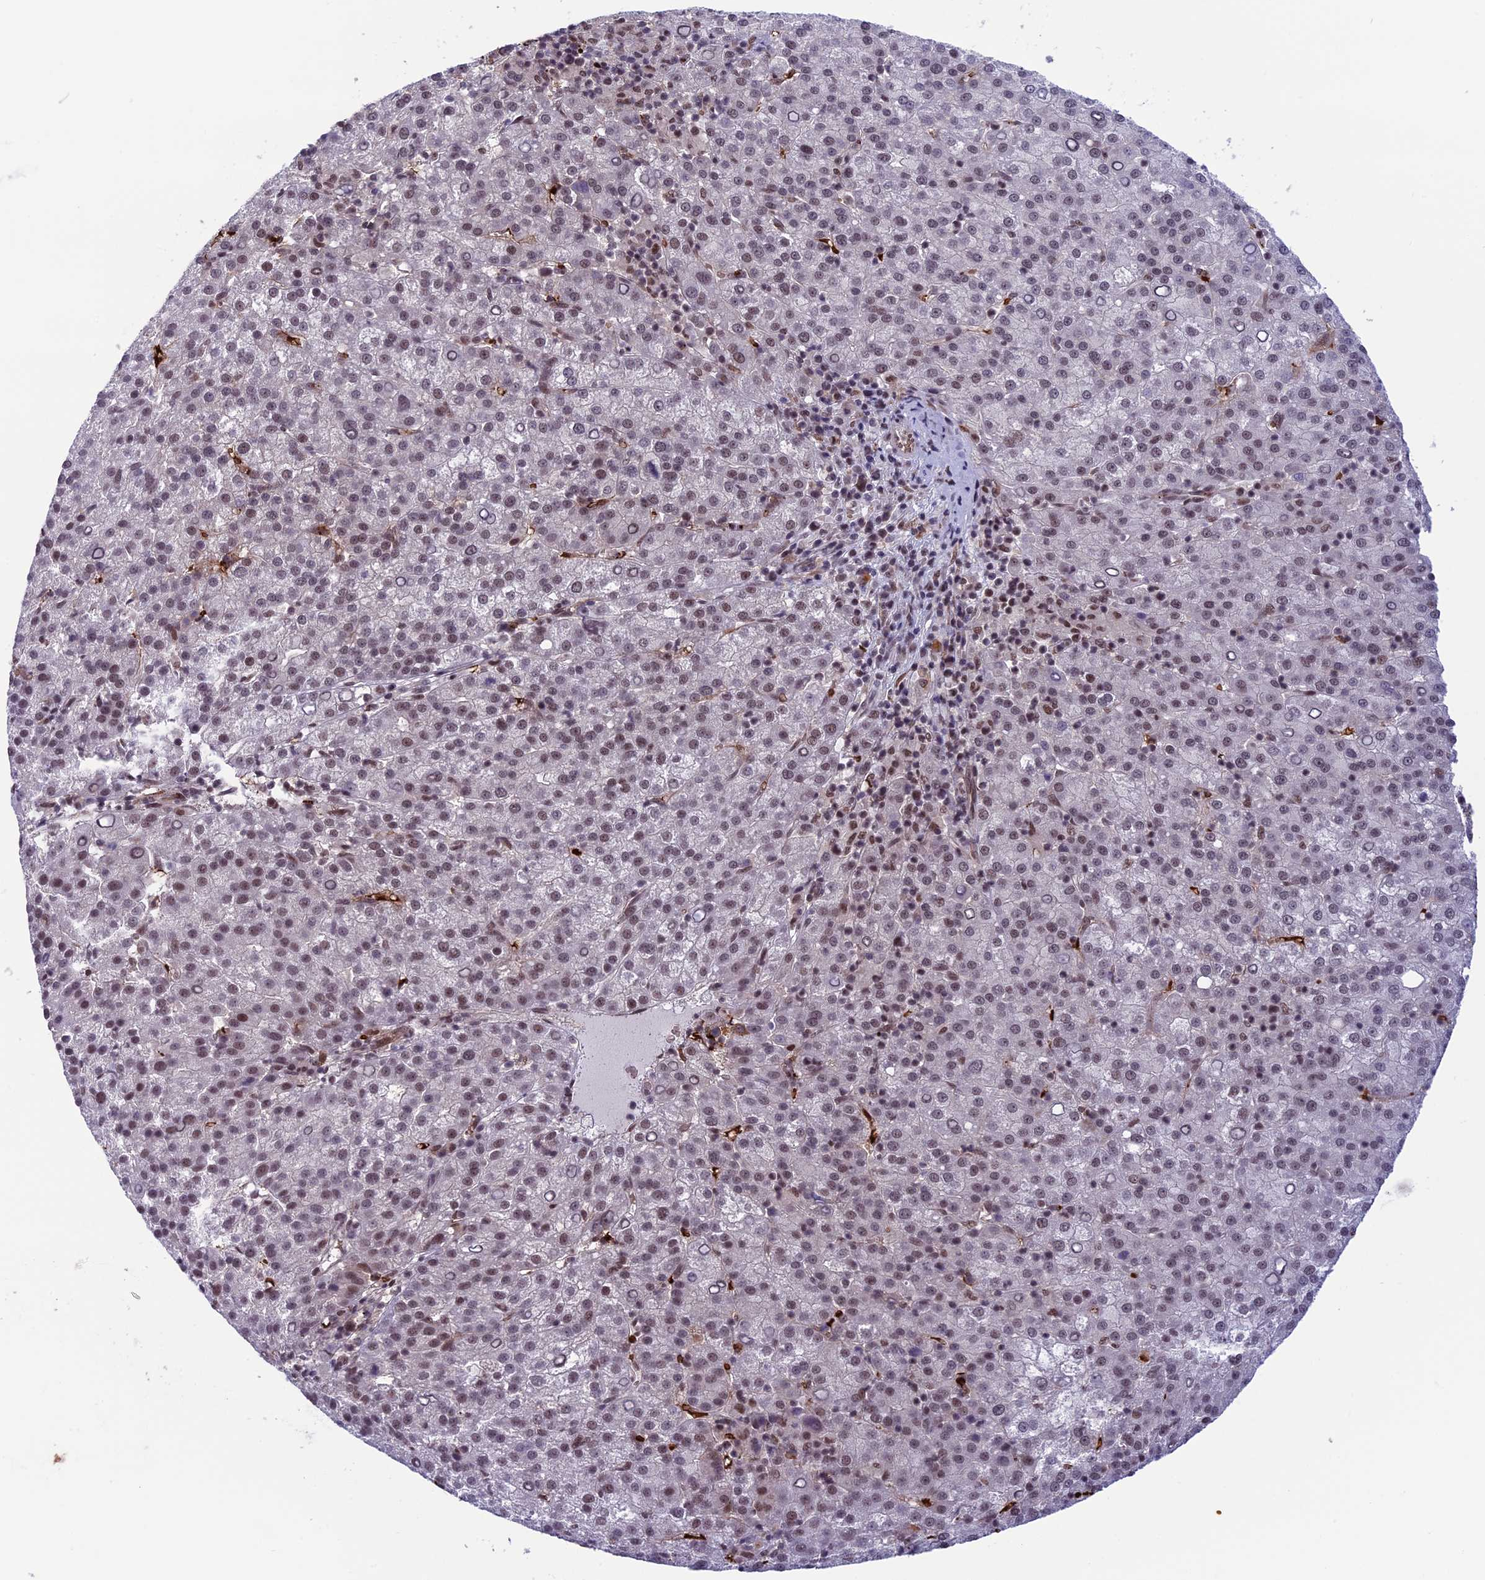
{"staining": {"intensity": "weak", "quantity": "25%-75%", "location": "nuclear"}, "tissue": "liver cancer", "cell_type": "Tumor cells", "image_type": "cancer", "snomed": [{"axis": "morphology", "description": "Carcinoma, Hepatocellular, NOS"}, {"axis": "topography", "description": "Liver"}], "caption": "This photomicrograph exhibits immunohistochemistry (IHC) staining of liver hepatocellular carcinoma, with low weak nuclear positivity in about 25%-75% of tumor cells.", "gene": "MPHOSPH8", "patient": {"sex": "female", "age": 58}}